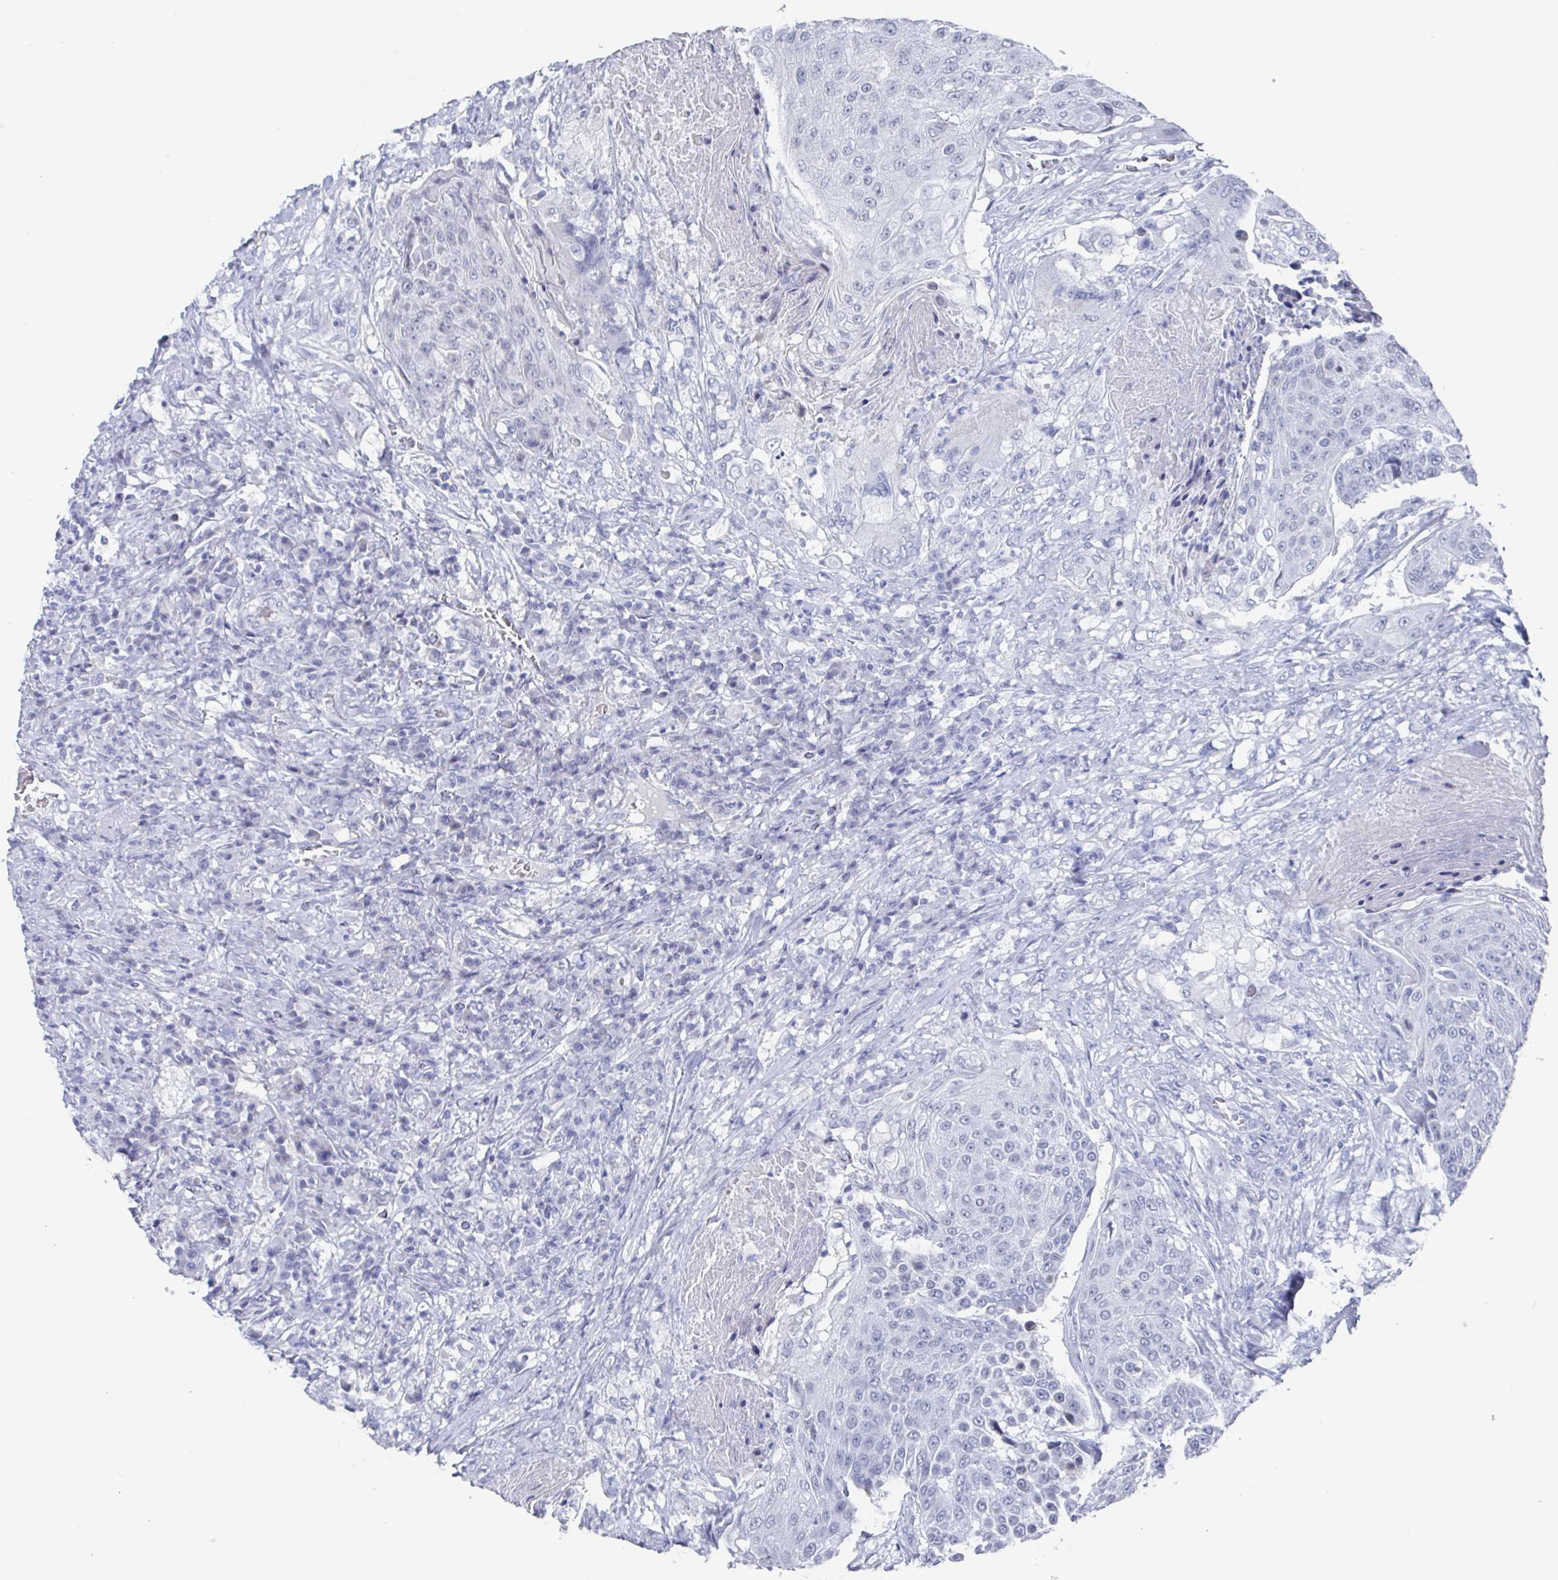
{"staining": {"intensity": "negative", "quantity": "none", "location": "none"}, "tissue": "urothelial cancer", "cell_type": "Tumor cells", "image_type": "cancer", "snomed": [{"axis": "morphology", "description": "Urothelial carcinoma, High grade"}, {"axis": "topography", "description": "Urinary bladder"}], "caption": "This micrograph is of urothelial cancer stained with immunohistochemistry (IHC) to label a protein in brown with the nuclei are counter-stained blue. There is no expression in tumor cells.", "gene": "CAMKV", "patient": {"sex": "female", "age": 63}}